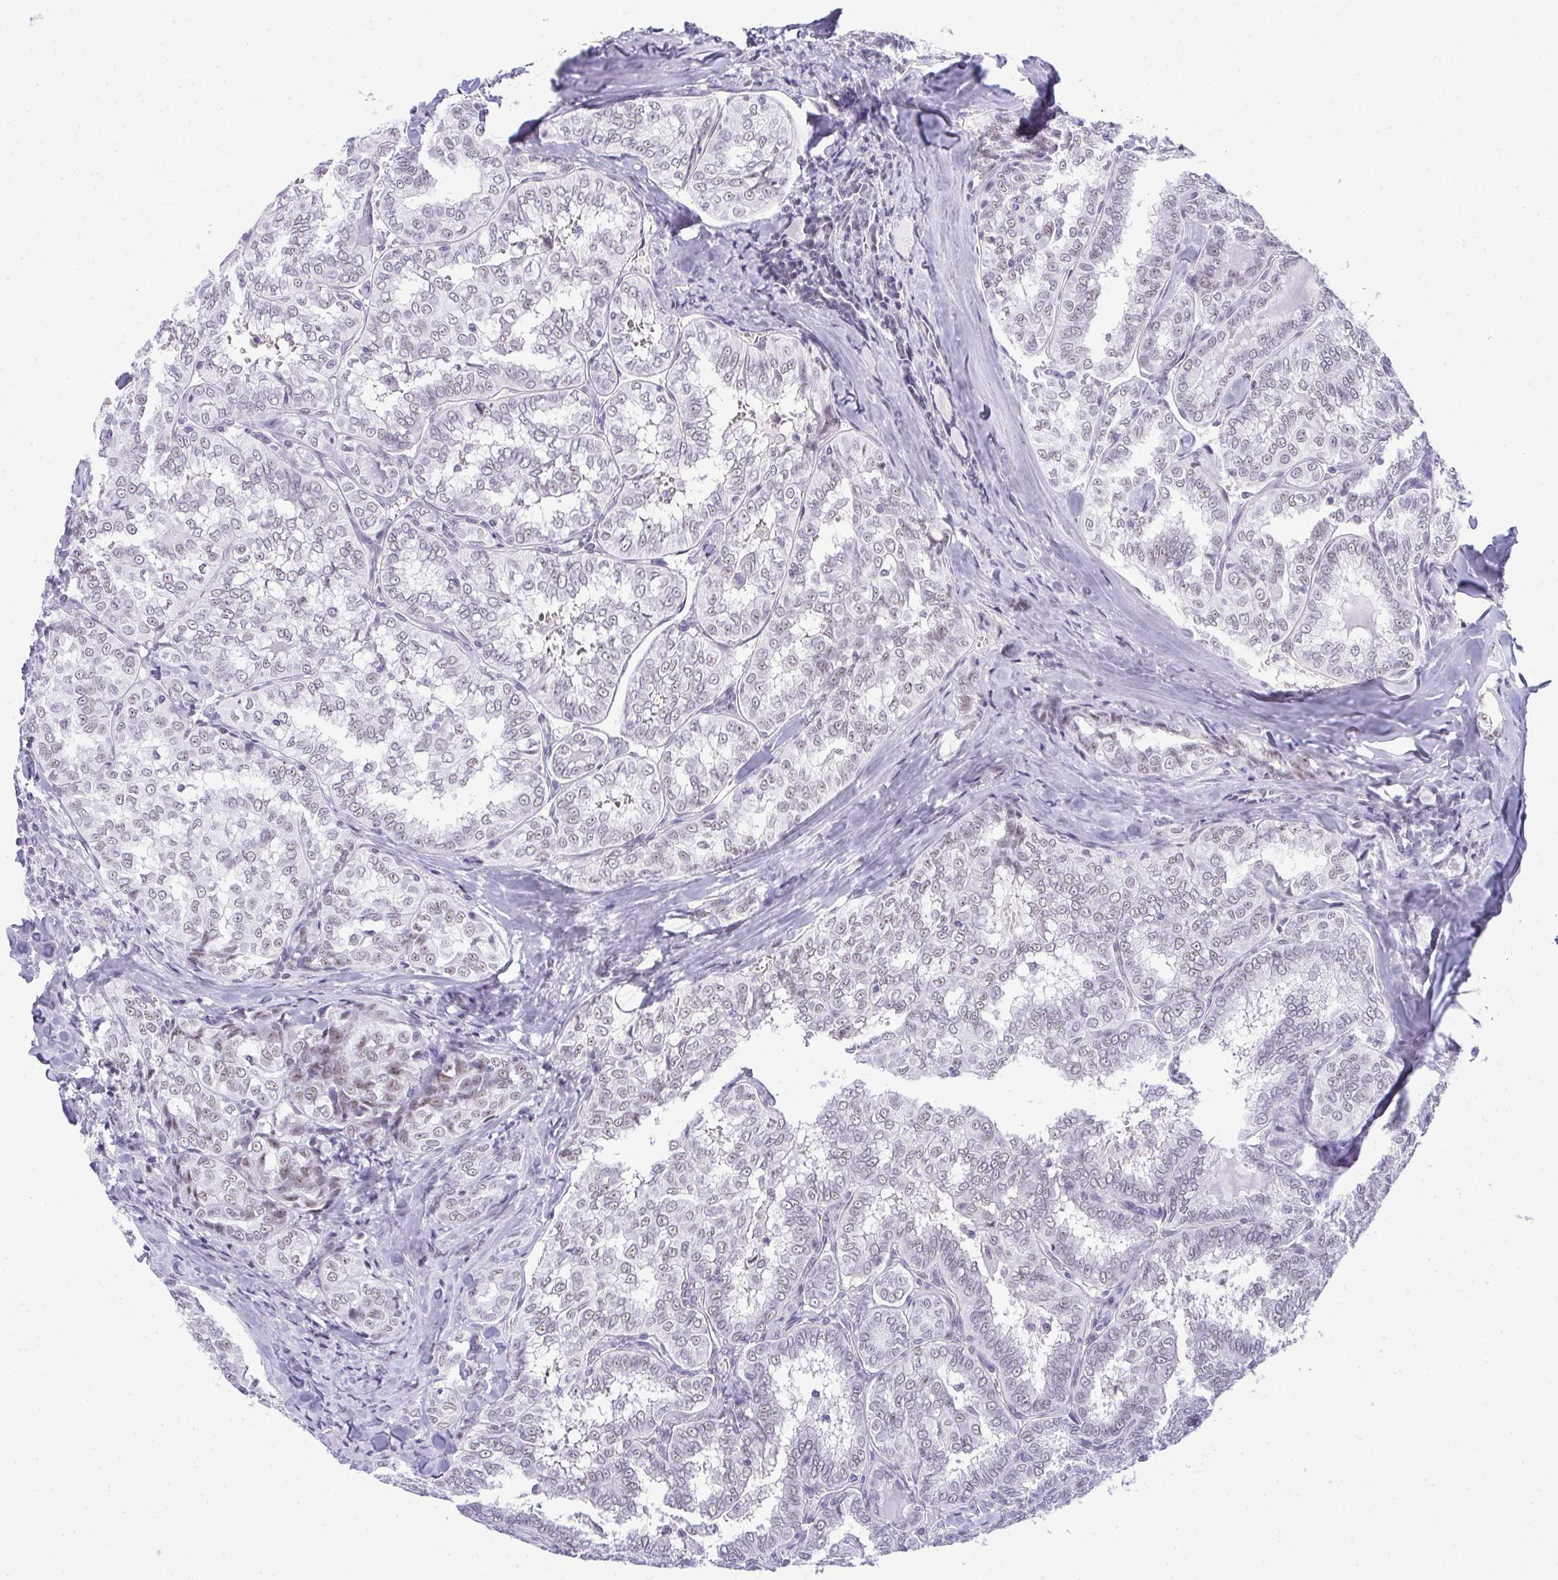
{"staining": {"intensity": "weak", "quantity": "<25%", "location": "nuclear"}, "tissue": "thyroid cancer", "cell_type": "Tumor cells", "image_type": "cancer", "snomed": [{"axis": "morphology", "description": "Papillary adenocarcinoma, NOS"}, {"axis": "topography", "description": "Thyroid gland"}], "caption": "The photomicrograph demonstrates no significant staining in tumor cells of thyroid cancer.", "gene": "PLA2G1B", "patient": {"sex": "female", "age": 30}}